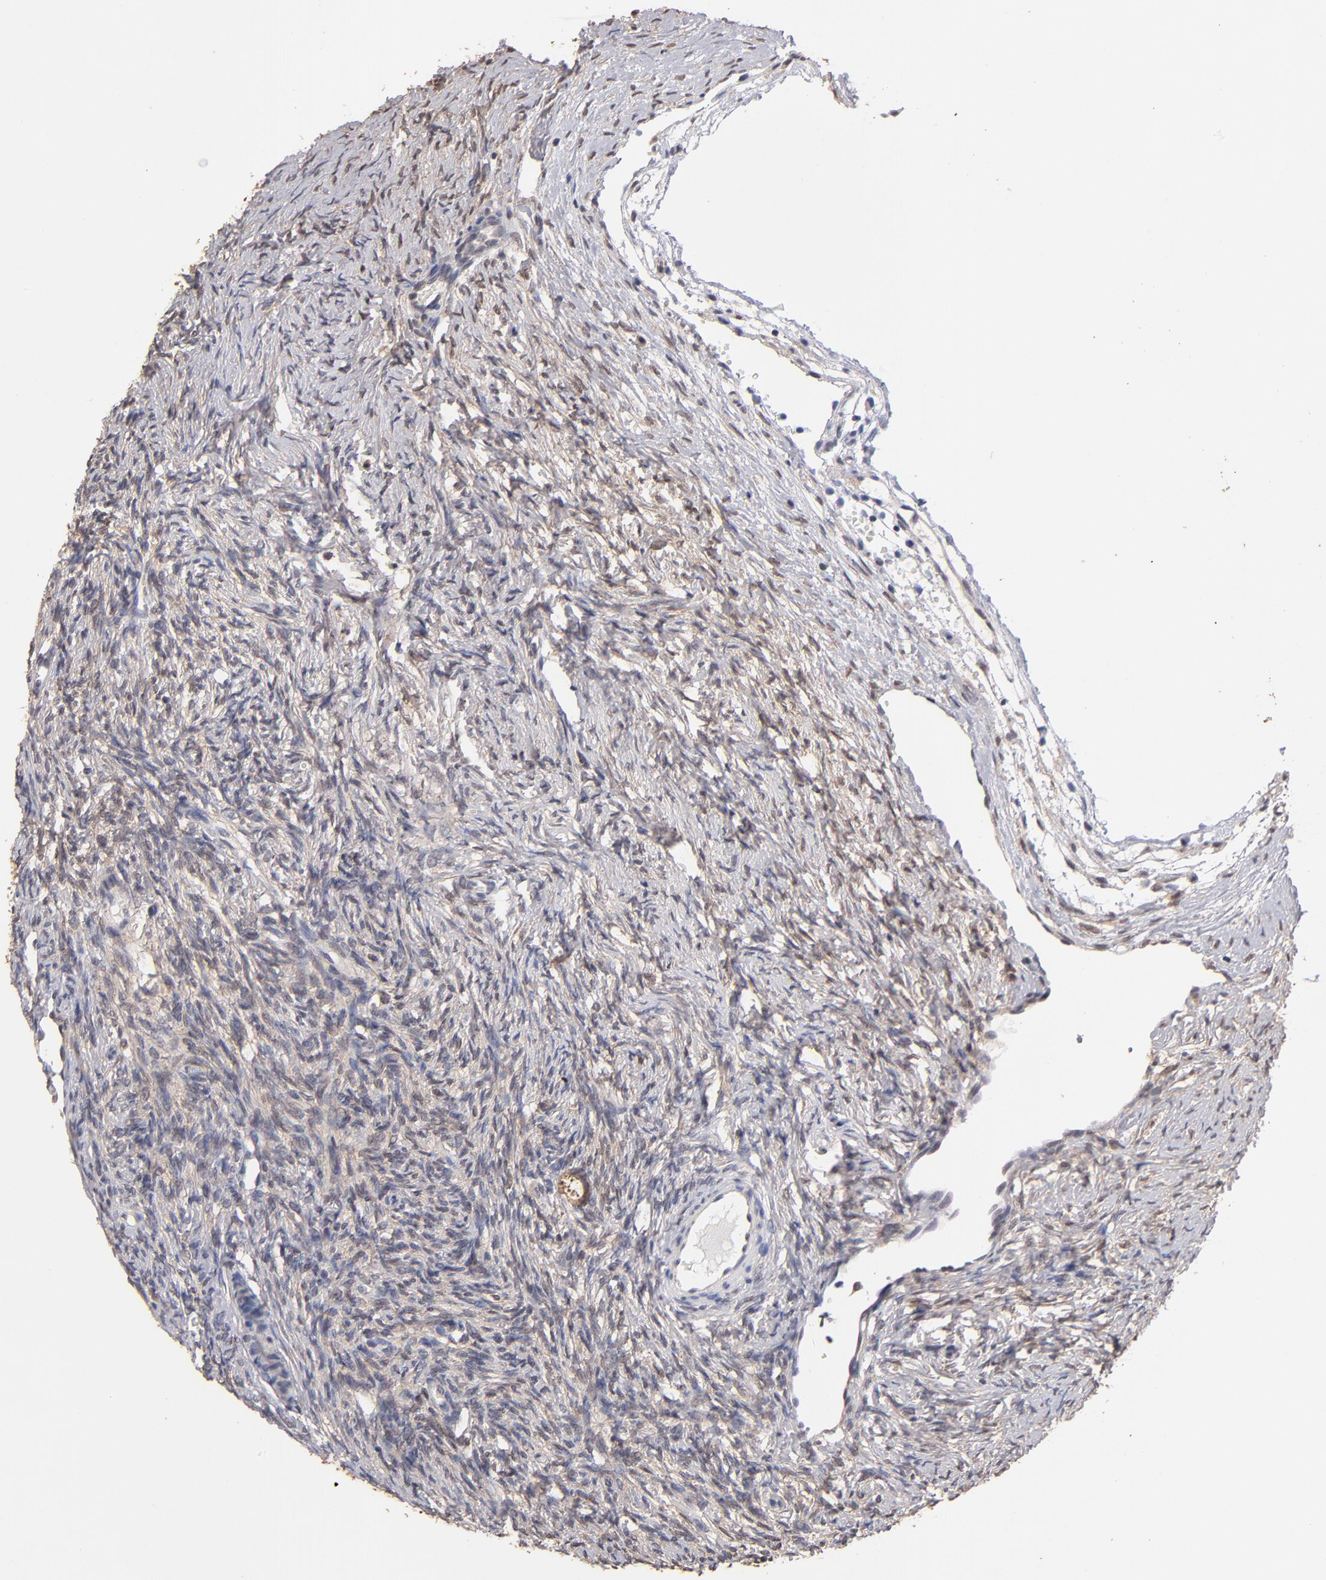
{"staining": {"intensity": "weak", "quantity": "25%-75%", "location": "cytoplasmic/membranous"}, "tissue": "ovary", "cell_type": "Ovarian stroma cells", "image_type": "normal", "snomed": [{"axis": "morphology", "description": "Normal tissue, NOS"}, {"axis": "topography", "description": "Ovary"}], "caption": "Brown immunohistochemical staining in benign human ovary reveals weak cytoplasmic/membranous expression in approximately 25%-75% of ovarian stroma cells.", "gene": "PSMD10", "patient": {"sex": "female", "age": 32}}